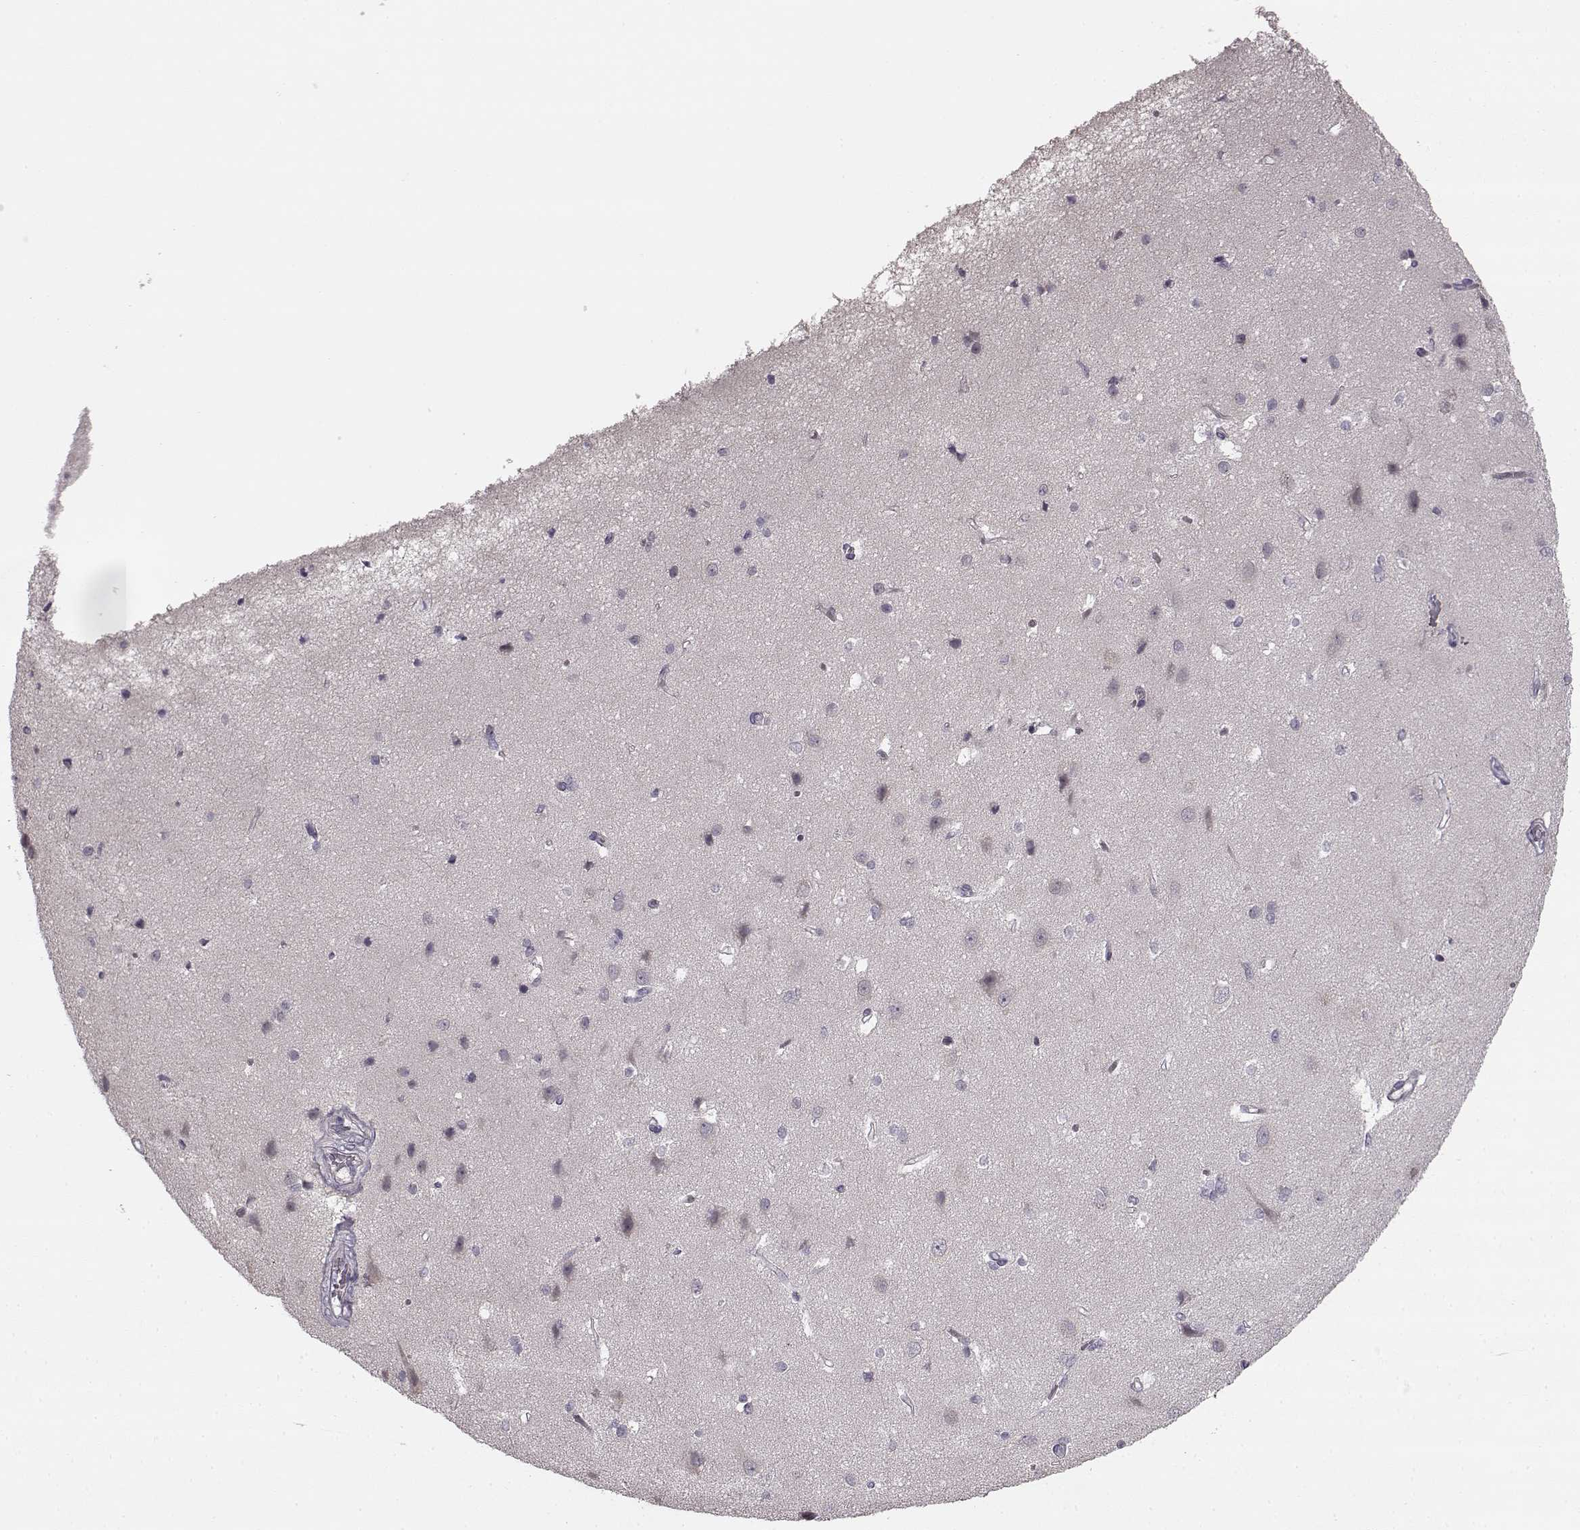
{"staining": {"intensity": "negative", "quantity": "none", "location": "none"}, "tissue": "cerebral cortex", "cell_type": "Endothelial cells", "image_type": "normal", "snomed": [{"axis": "morphology", "description": "Normal tissue, NOS"}, {"axis": "topography", "description": "Cerebral cortex"}], "caption": "Immunohistochemistry (IHC) micrograph of unremarkable cerebral cortex: human cerebral cortex stained with DAB (3,3'-diaminobenzidine) shows no significant protein staining in endothelial cells. (Immunohistochemistry, brightfield microscopy, high magnification).", "gene": "HMMR", "patient": {"sex": "male", "age": 37}}